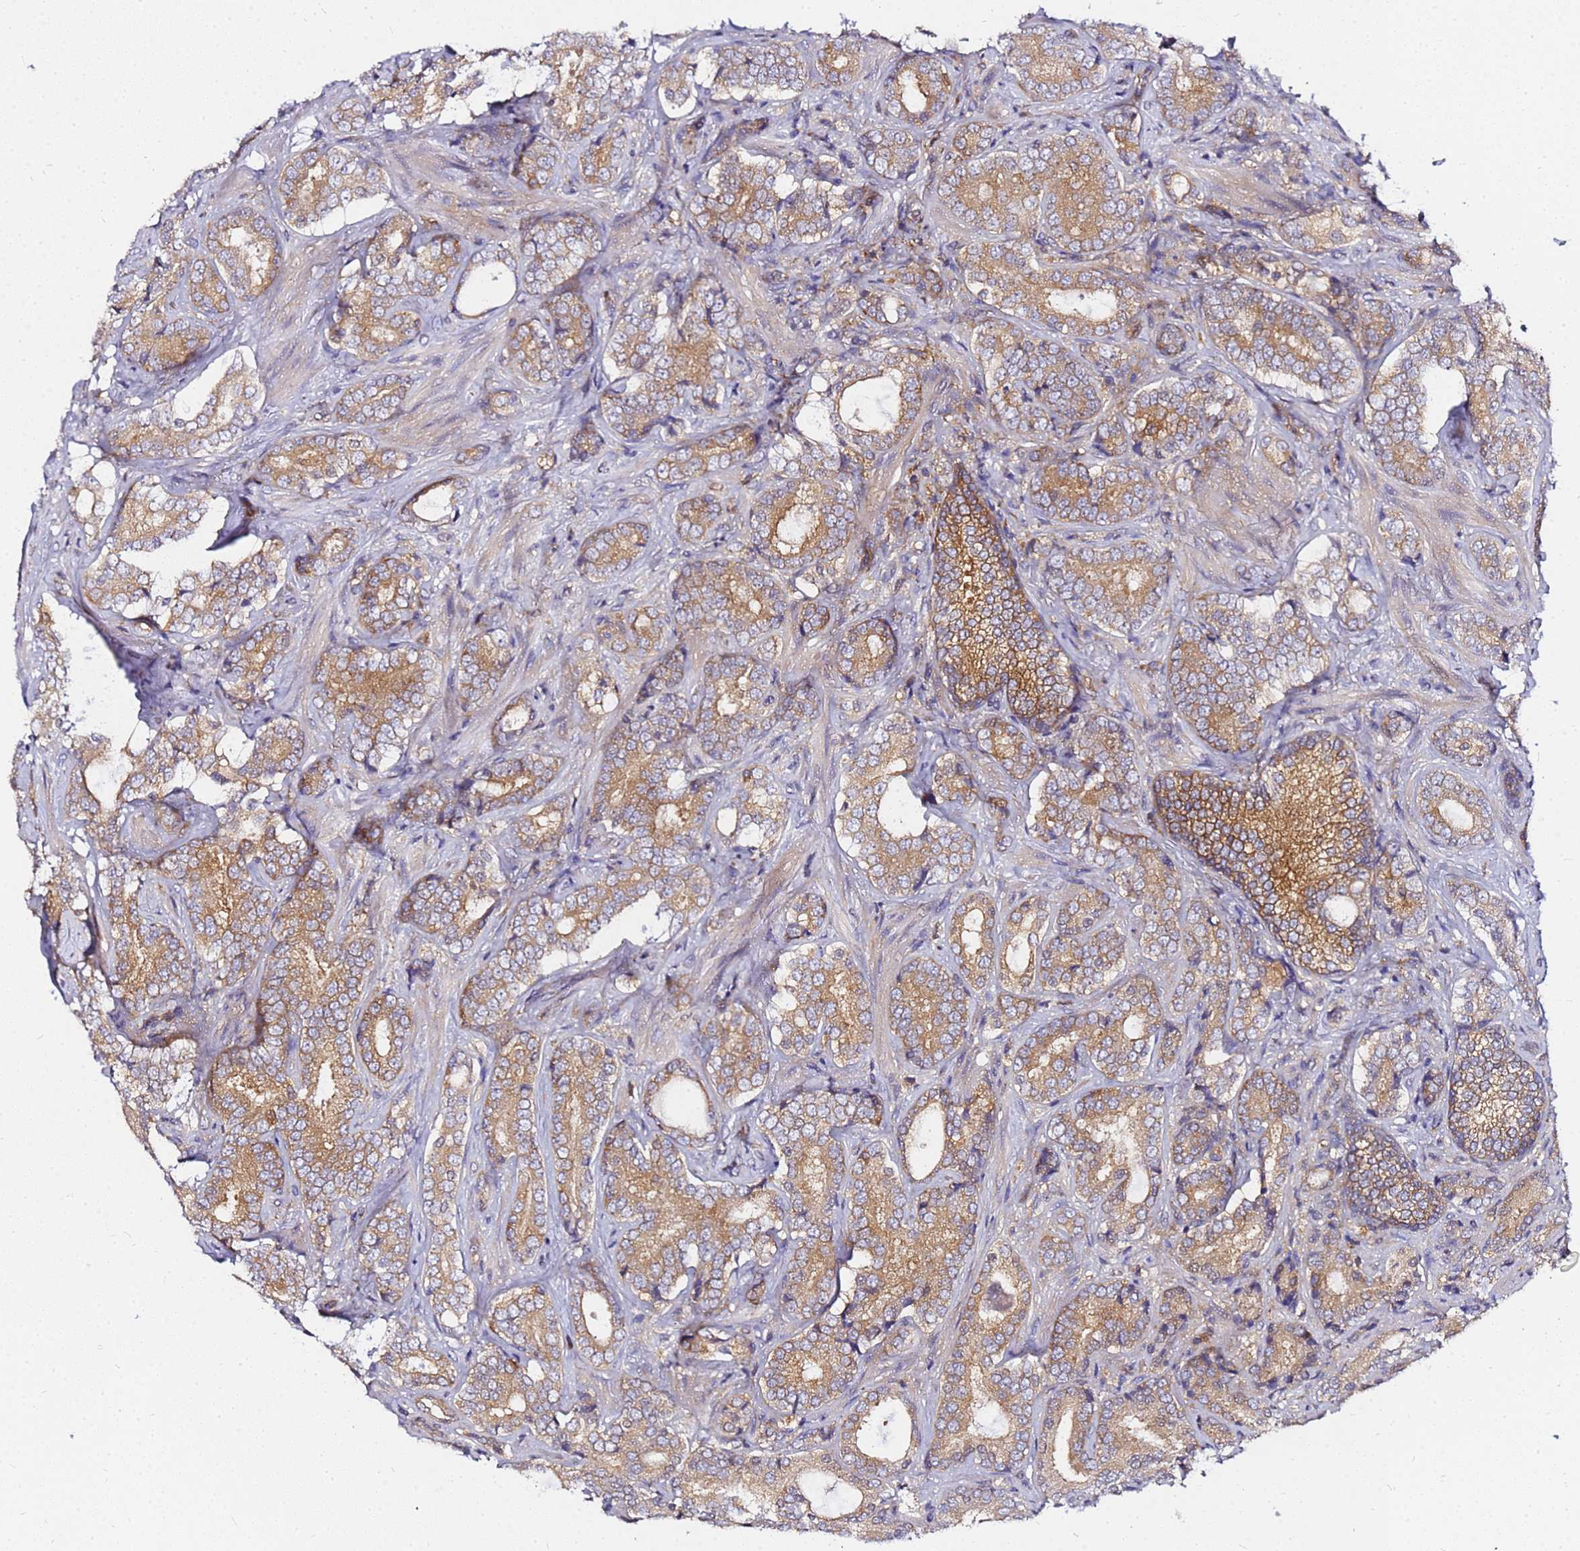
{"staining": {"intensity": "moderate", "quantity": ">75%", "location": "cytoplasmic/membranous"}, "tissue": "prostate cancer", "cell_type": "Tumor cells", "image_type": "cancer", "snomed": [{"axis": "morphology", "description": "Adenocarcinoma, Low grade"}, {"axis": "topography", "description": "Prostate"}], "caption": "This micrograph displays prostate cancer stained with immunohistochemistry (IHC) to label a protein in brown. The cytoplasmic/membranous of tumor cells show moderate positivity for the protein. Nuclei are counter-stained blue.", "gene": "CHM", "patient": {"sex": "male", "age": 58}}